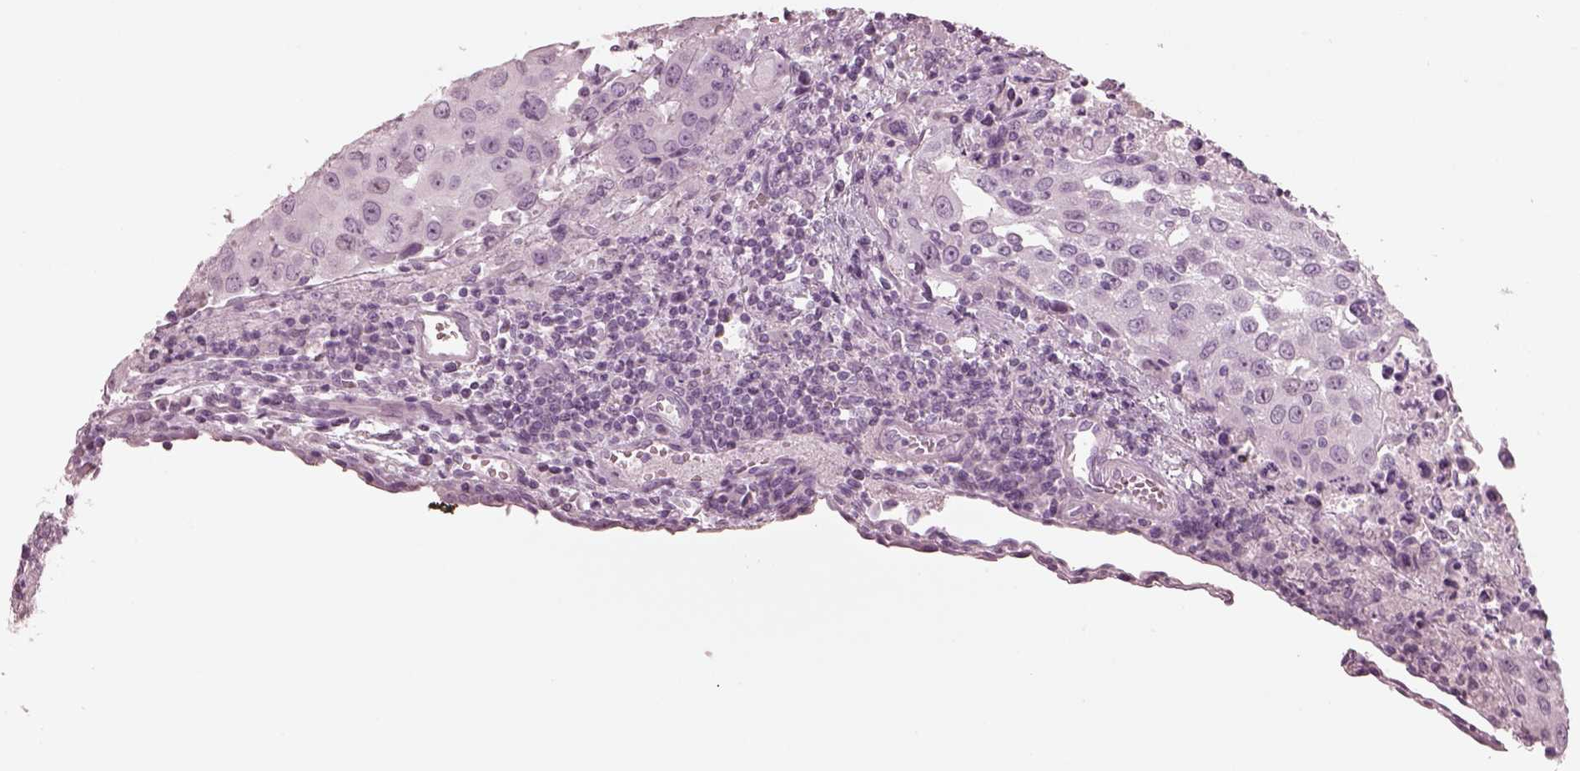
{"staining": {"intensity": "negative", "quantity": "none", "location": "none"}, "tissue": "urothelial cancer", "cell_type": "Tumor cells", "image_type": "cancer", "snomed": [{"axis": "morphology", "description": "Urothelial carcinoma, High grade"}, {"axis": "topography", "description": "Urinary bladder"}], "caption": "Tumor cells show no significant protein staining in urothelial cancer.", "gene": "KRTAP24-1", "patient": {"sex": "female", "age": 85}}